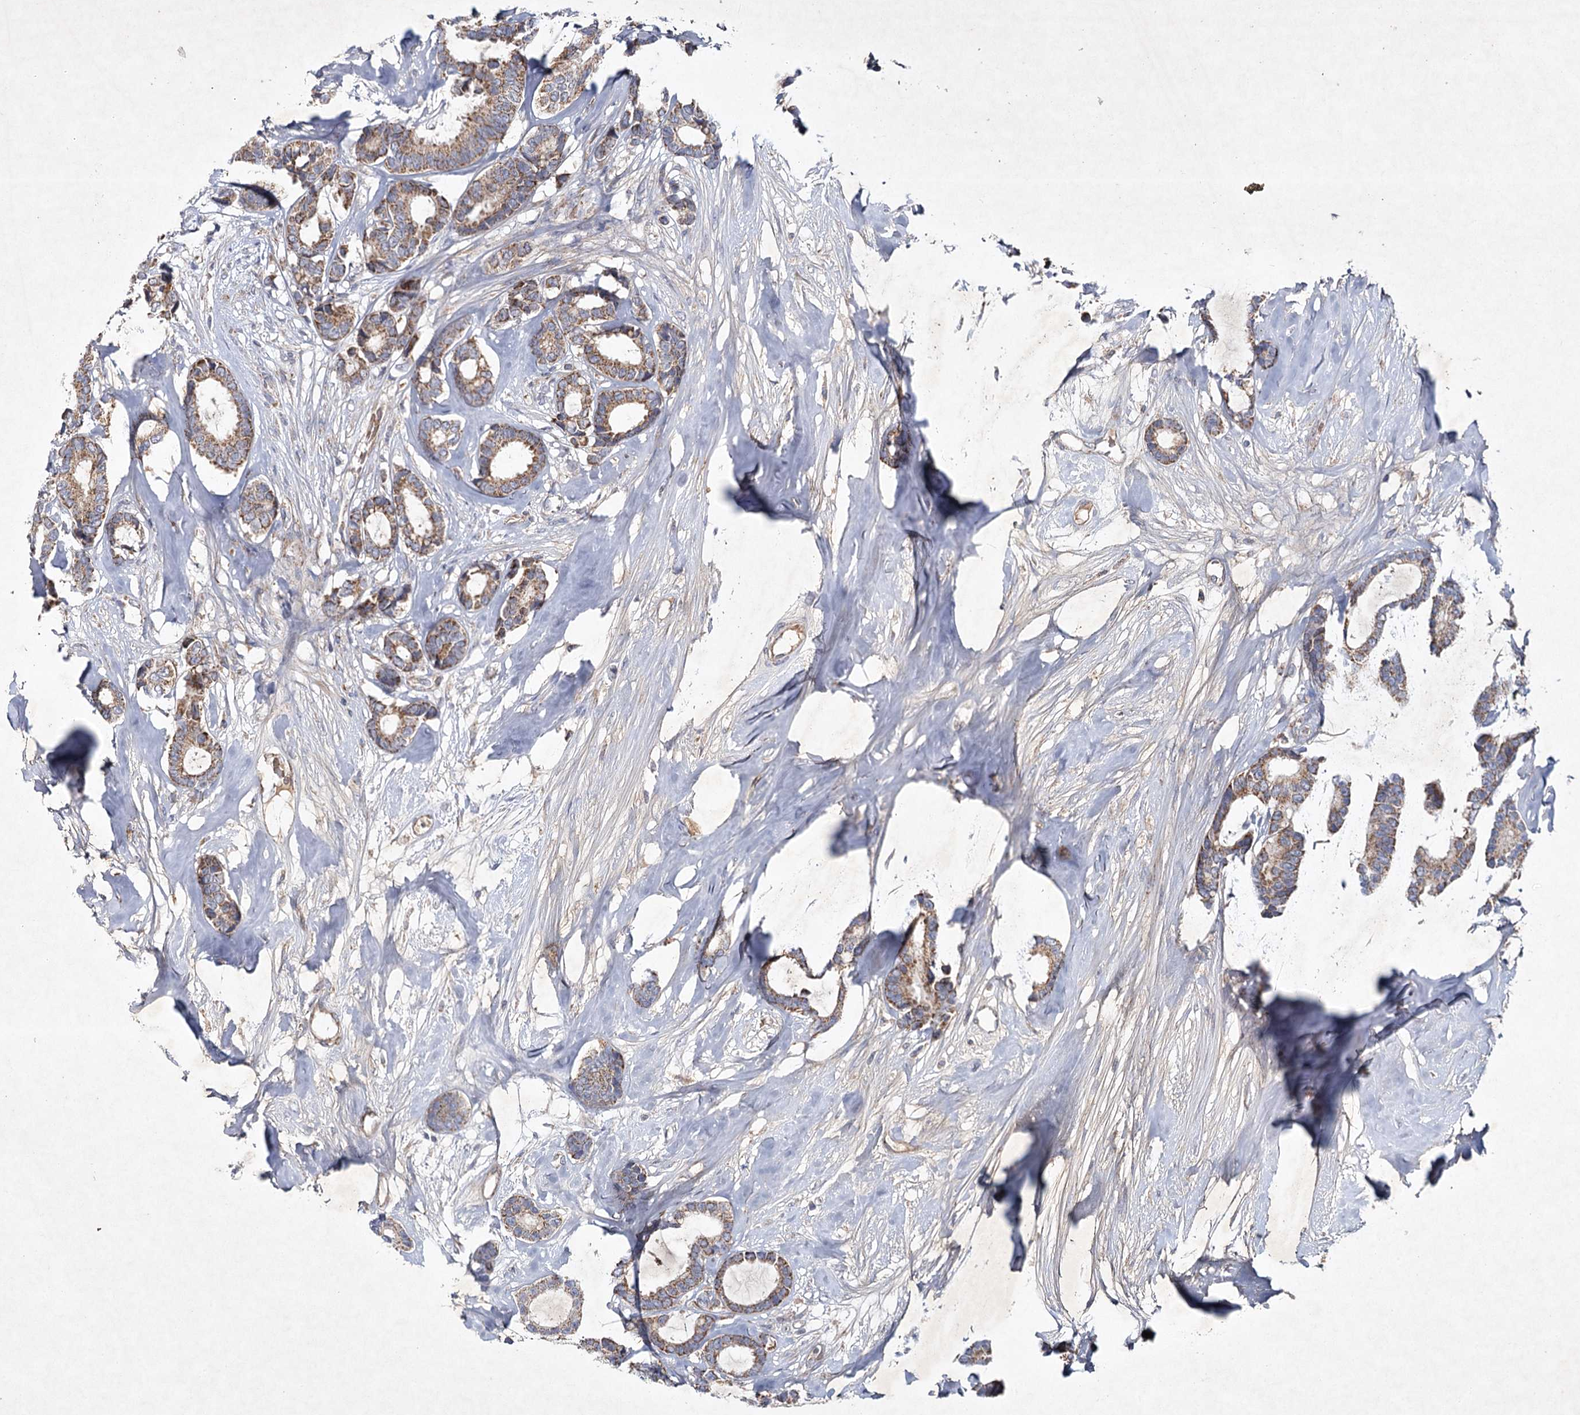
{"staining": {"intensity": "moderate", "quantity": ">75%", "location": "cytoplasmic/membranous"}, "tissue": "breast cancer", "cell_type": "Tumor cells", "image_type": "cancer", "snomed": [{"axis": "morphology", "description": "Duct carcinoma"}, {"axis": "topography", "description": "Breast"}], "caption": "Moderate cytoplasmic/membranous staining for a protein is appreciated in approximately >75% of tumor cells of breast infiltrating ductal carcinoma using immunohistochemistry.", "gene": "MRPL44", "patient": {"sex": "female", "age": 87}}